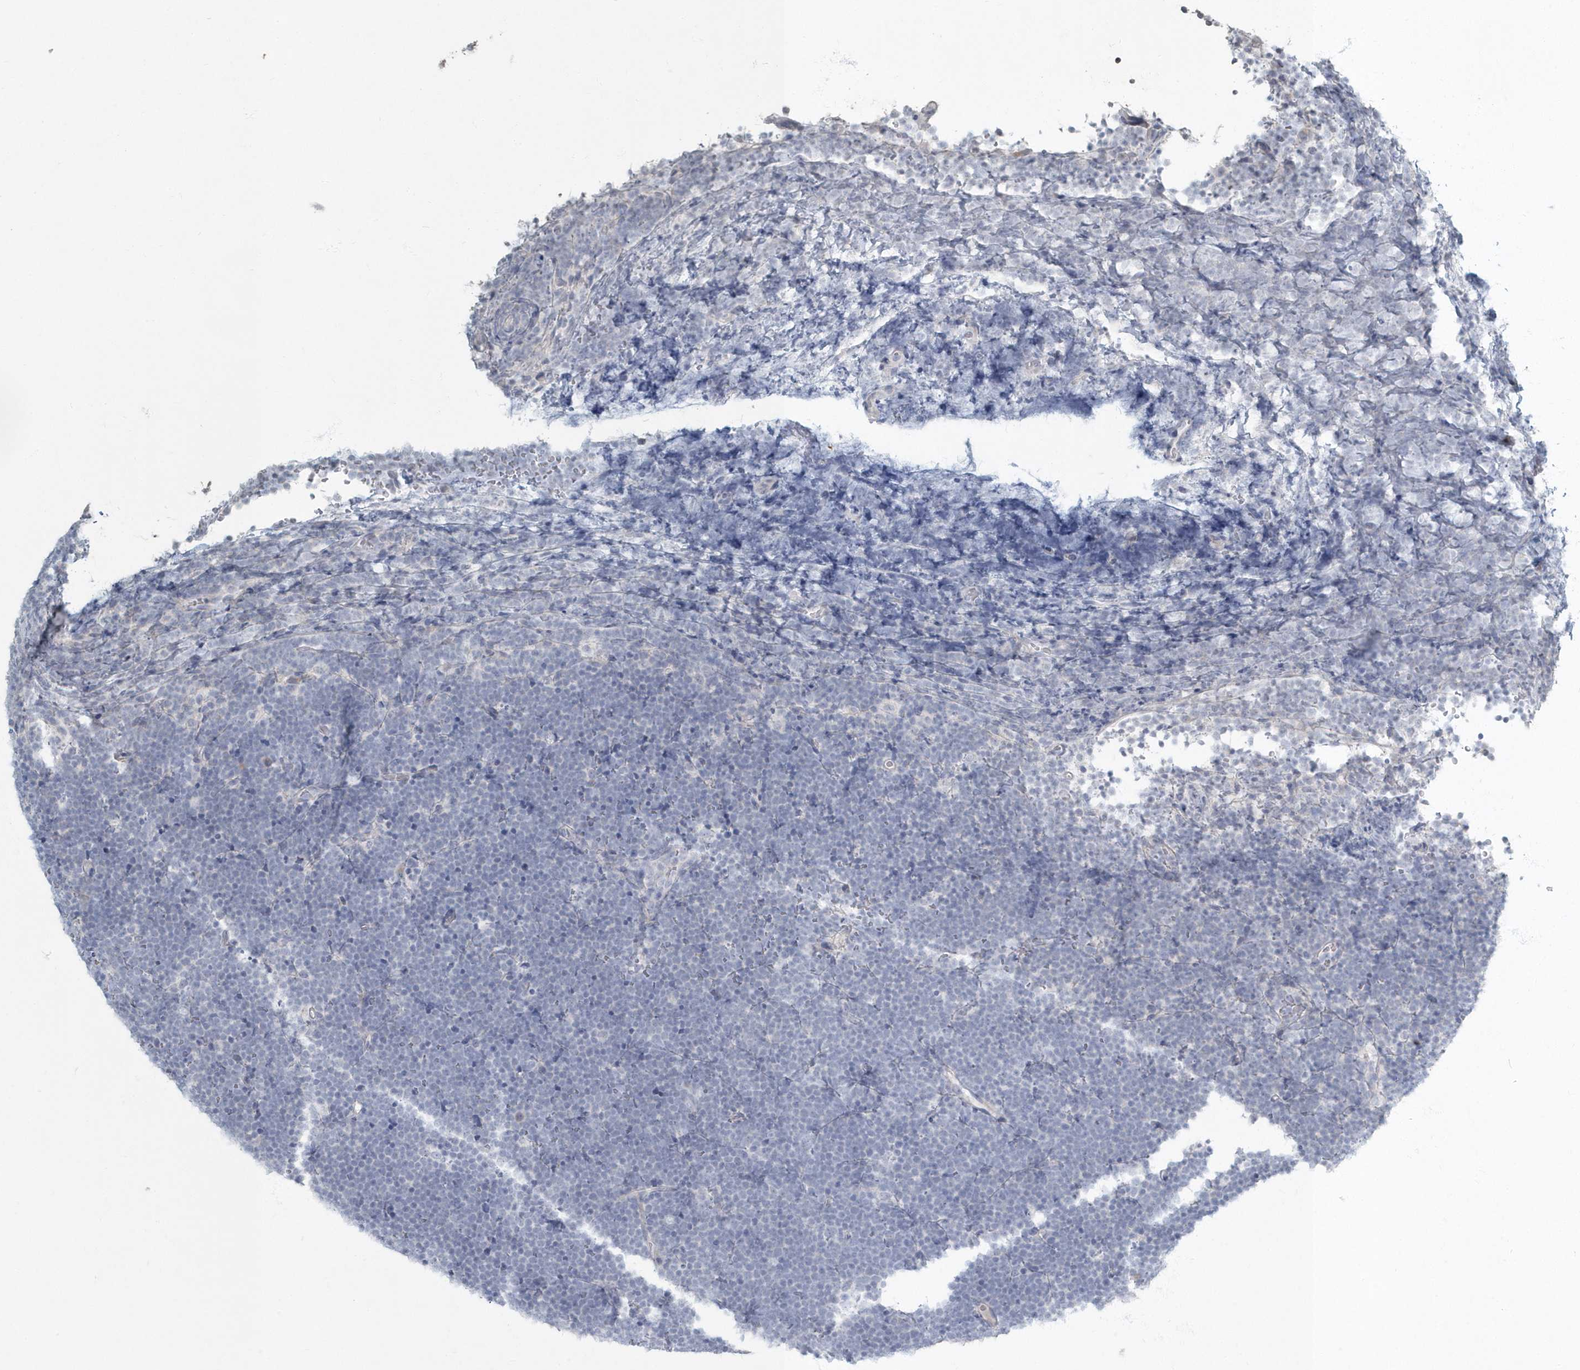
{"staining": {"intensity": "negative", "quantity": "none", "location": "none"}, "tissue": "lymphoma", "cell_type": "Tumor cells", "image_type": "cancer", "snomed": [{"axis": "morphology", "description": "Malignant lymphoma, non-Hodgkin's type, High grade"}, {"axis": "topography", "description": "Lymph node"}], "caption": "There is no significant positivity in tumor cells of high-grade malignant lymphoma, non-Hodgkin's type.", "gene": "MYOT", "patient": {"sex": "male", "age": 13}}